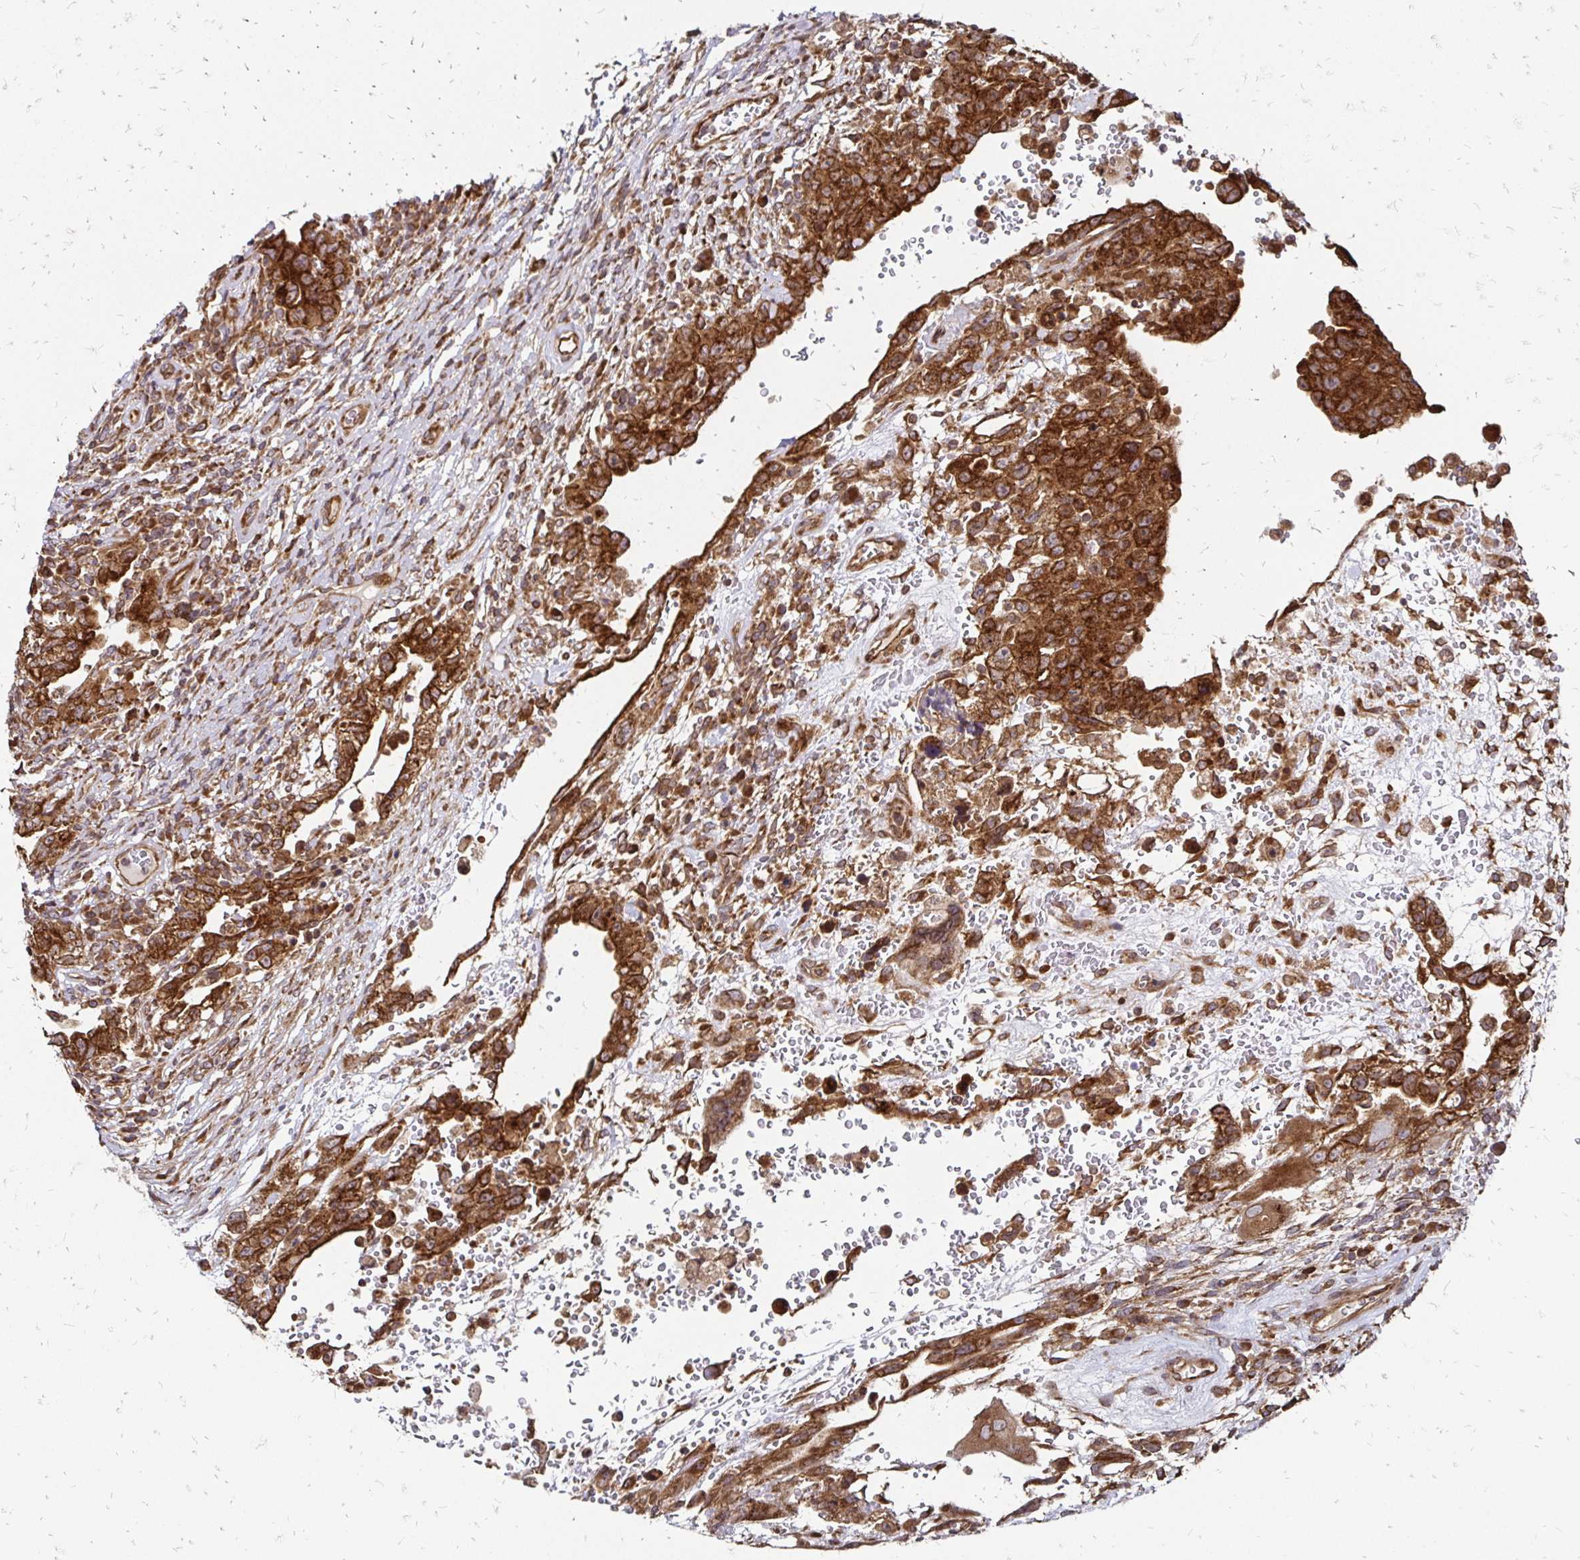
{"staining": {"intensity": "strong", "quantity": ">75%", "location": "cytoplasmic/membranous"}, "tissue": "testis cancer", "cell_type": "Tumor cells", "image_type": "cancer", "snomed": [{"axis": "morphology", "description": "Carcinoma, Embryonal, NOS"}, {"axis": "topography", "description": "Testis"}], "caption": "Strong cytoplasmic/membranous protein expression is appreciated in approximately >75% of tumor cells in testis embryonal carcinoma. Nuclei are stained in blue.", "gene": "ZW10", "patient": {"sex": "male", "age": 26}}